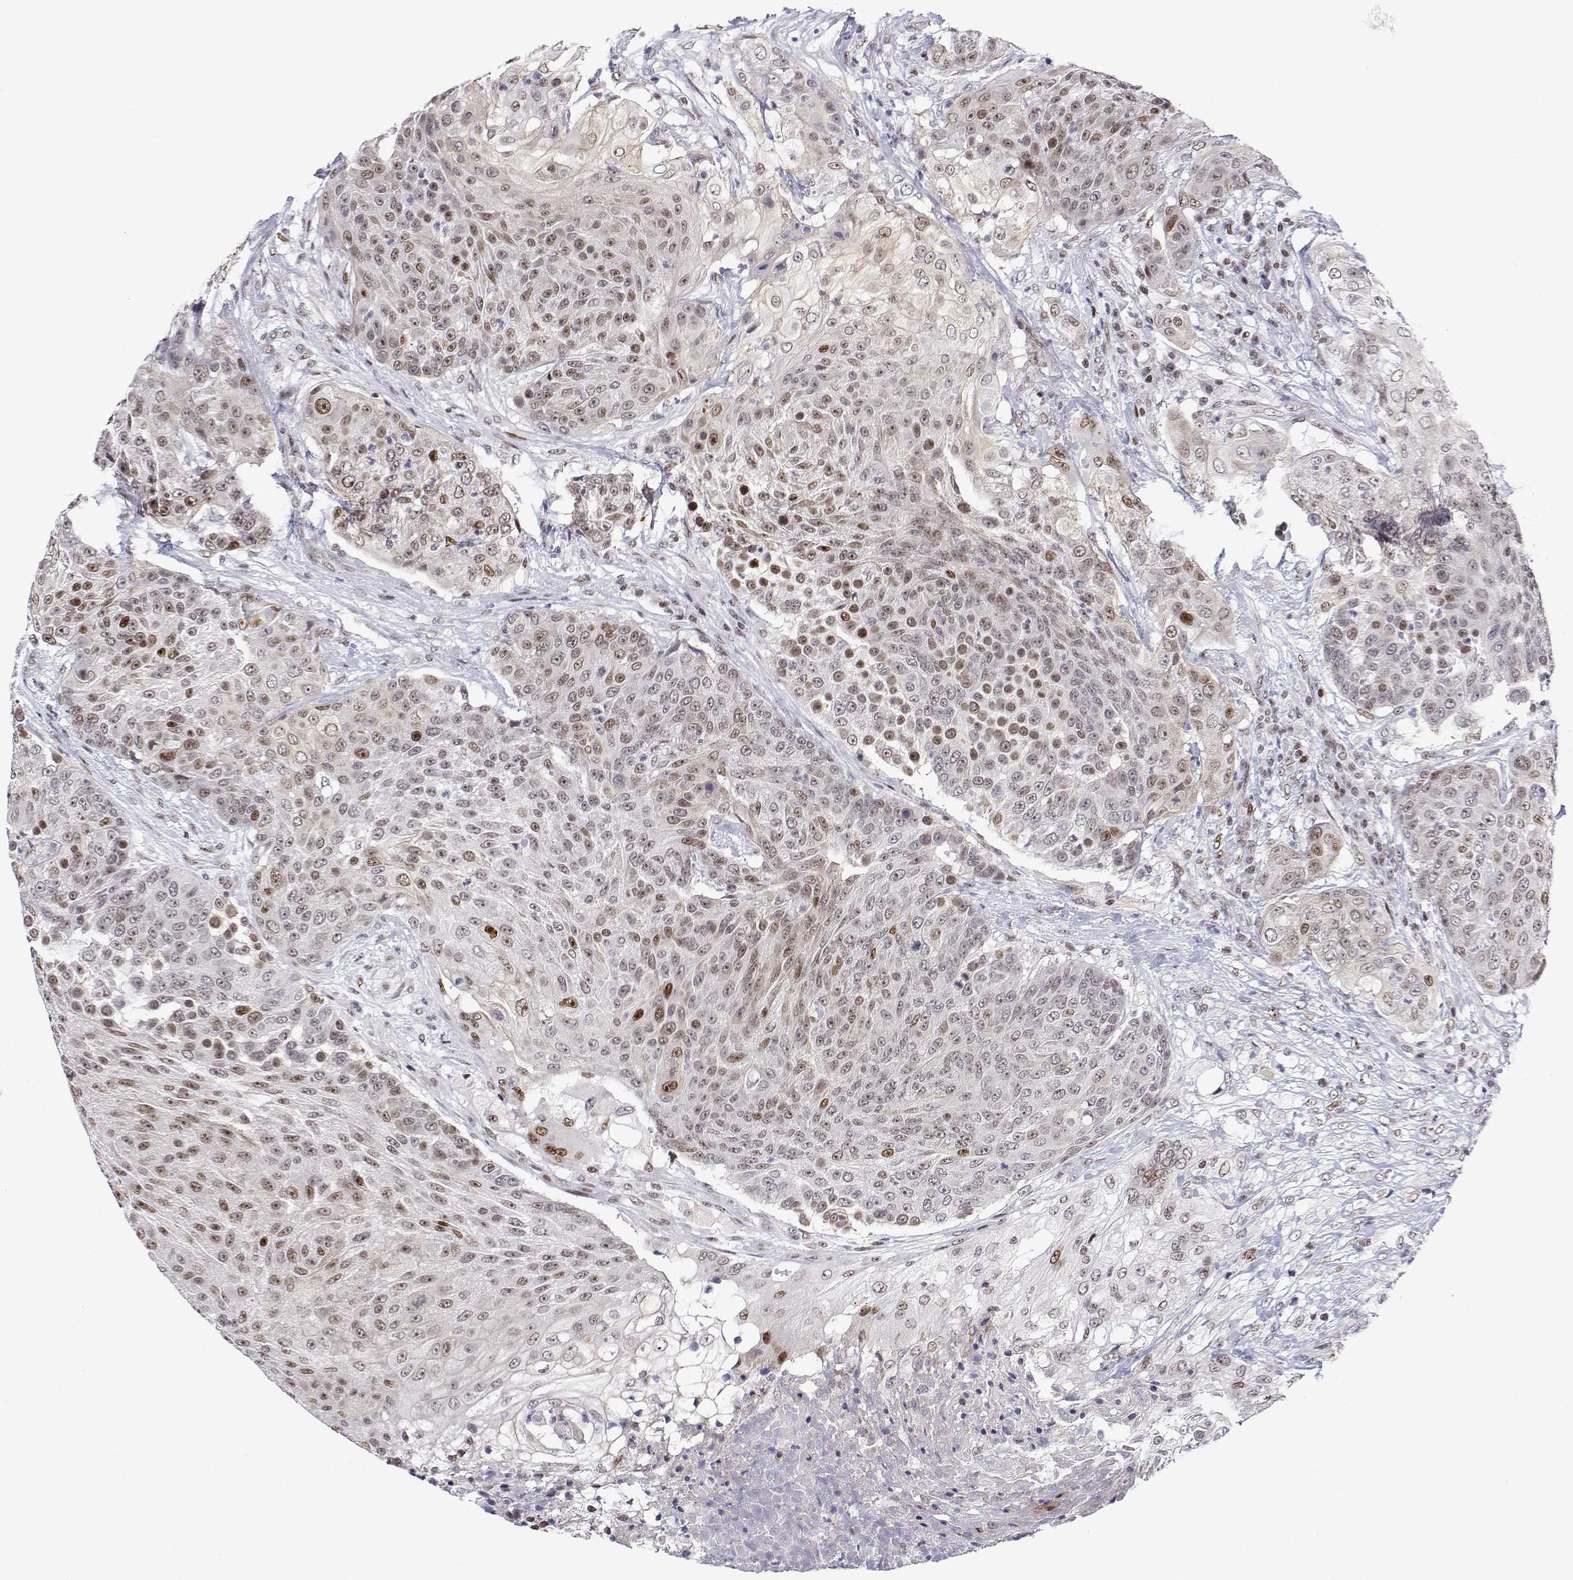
{"staining": {"intensity": "moderate", "quantity": "25%-75%", "location": "nuclear"}, "tissue": "urothelial cancer", "cell_type": "Tumor cells", "image_type": "cancer", "snomed": [{"axis": "morphology", "description": "Urothelial carcinoma, High grade"}, {"axis": "topography", "description": "Urinary bladder"}], "caption": "This photomicrograph demonstrates immunohistochemistry (IHC) staining of human high-grade urothelial carcinoma, with medium moderate nuclear positivity in approximately 25%-75% of tumor cells.", "gene": "XPC", "patient": {"sex": "female", "age": 63}}